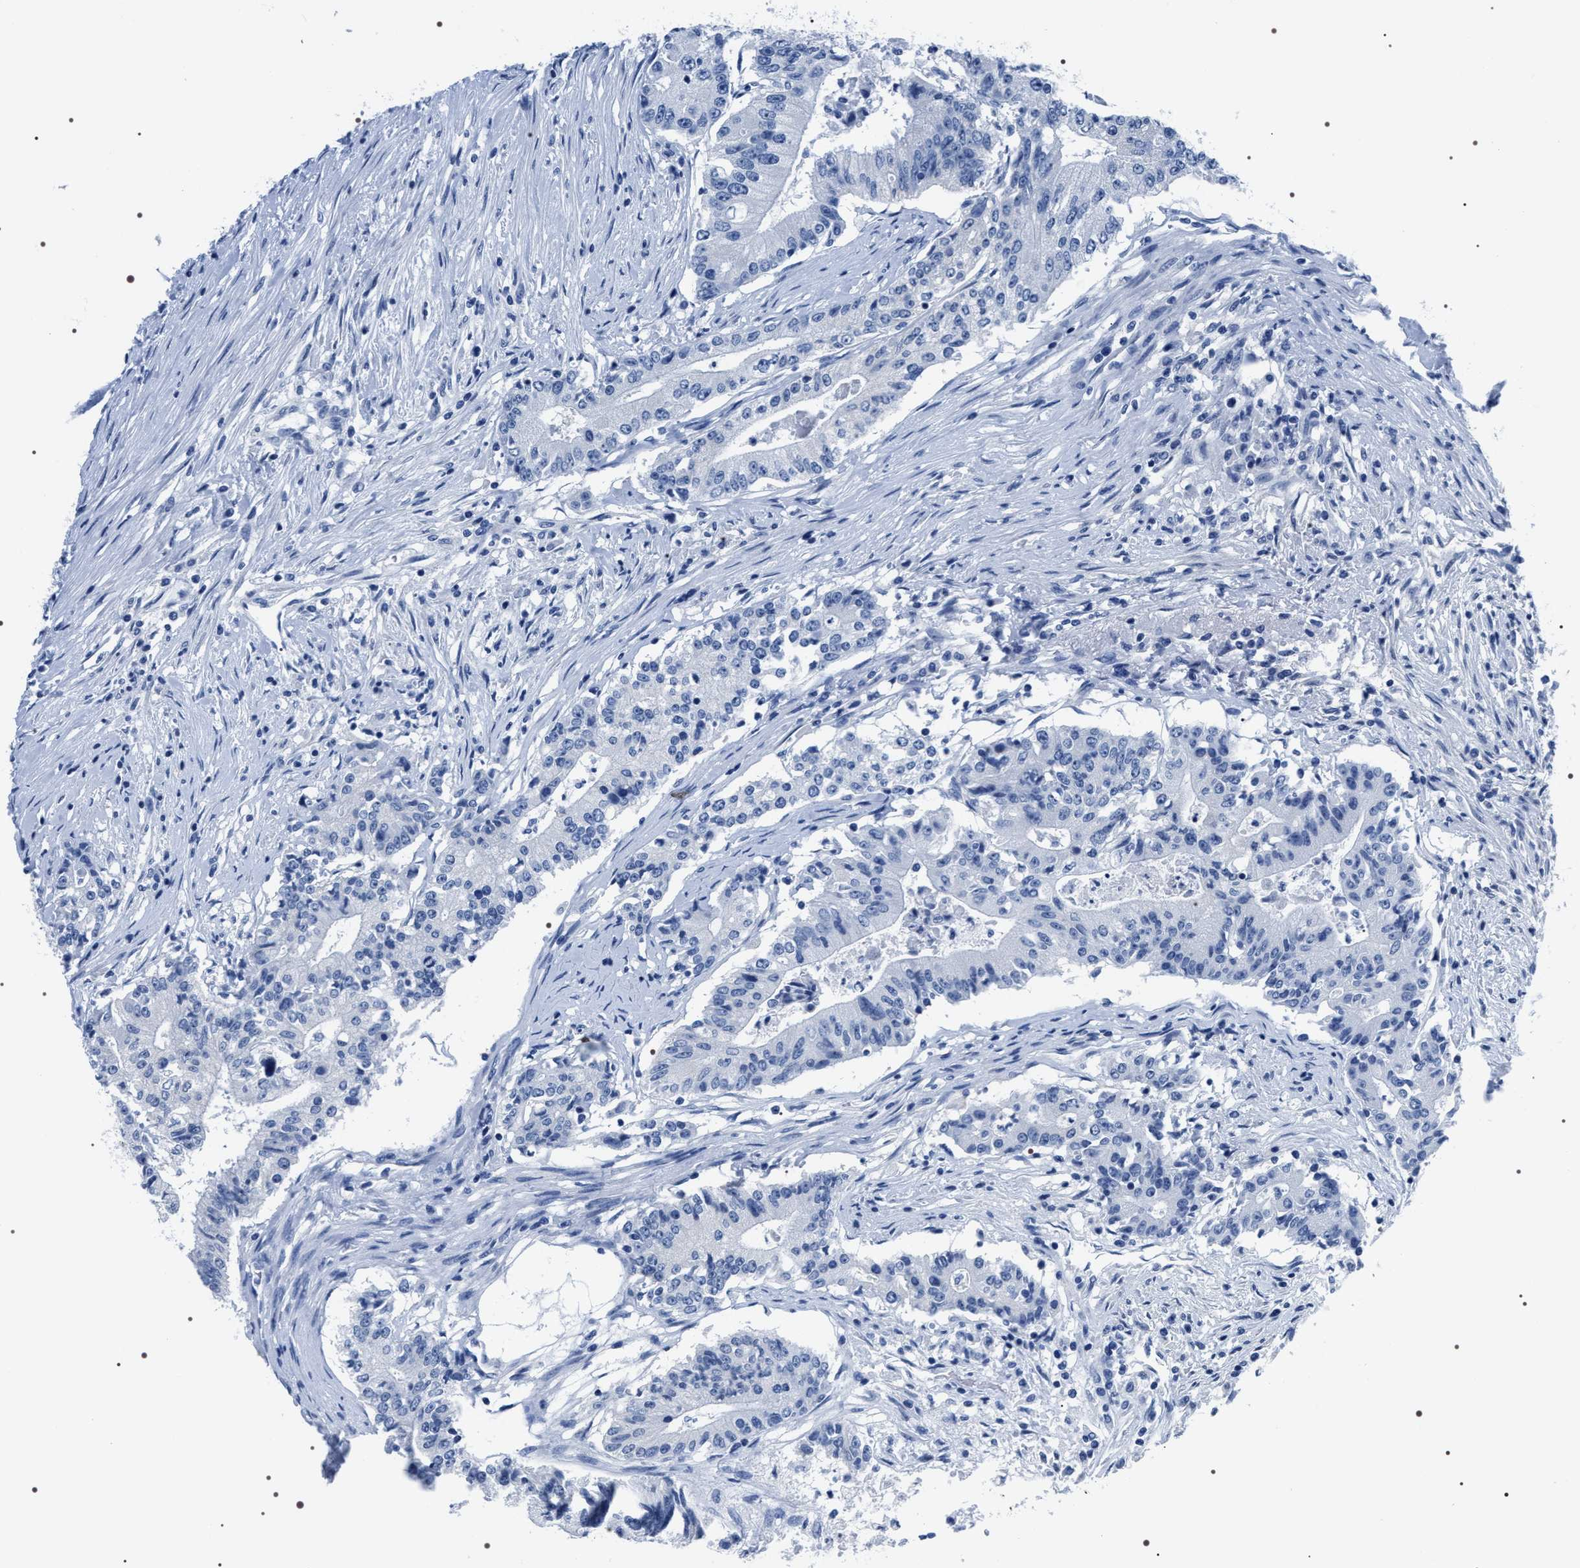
{"staining": {"intensity": "negative", "quantity": "none", "location": "none"}, "tissue": "colorectal cancer", "cell_type": "Tumor cells", "image_type": "cancer", "snomed": [{"axis": "morphology", "description": "Adenocarcinoma, NOS"}, {"axis": "topography", "description": "Colon"}], "caption": "A photomicrograph of human colorectal cancer is negative for staining in tumor cells.", "gene": "ADH4", "patient": {"sex": "female", "age": 77}}